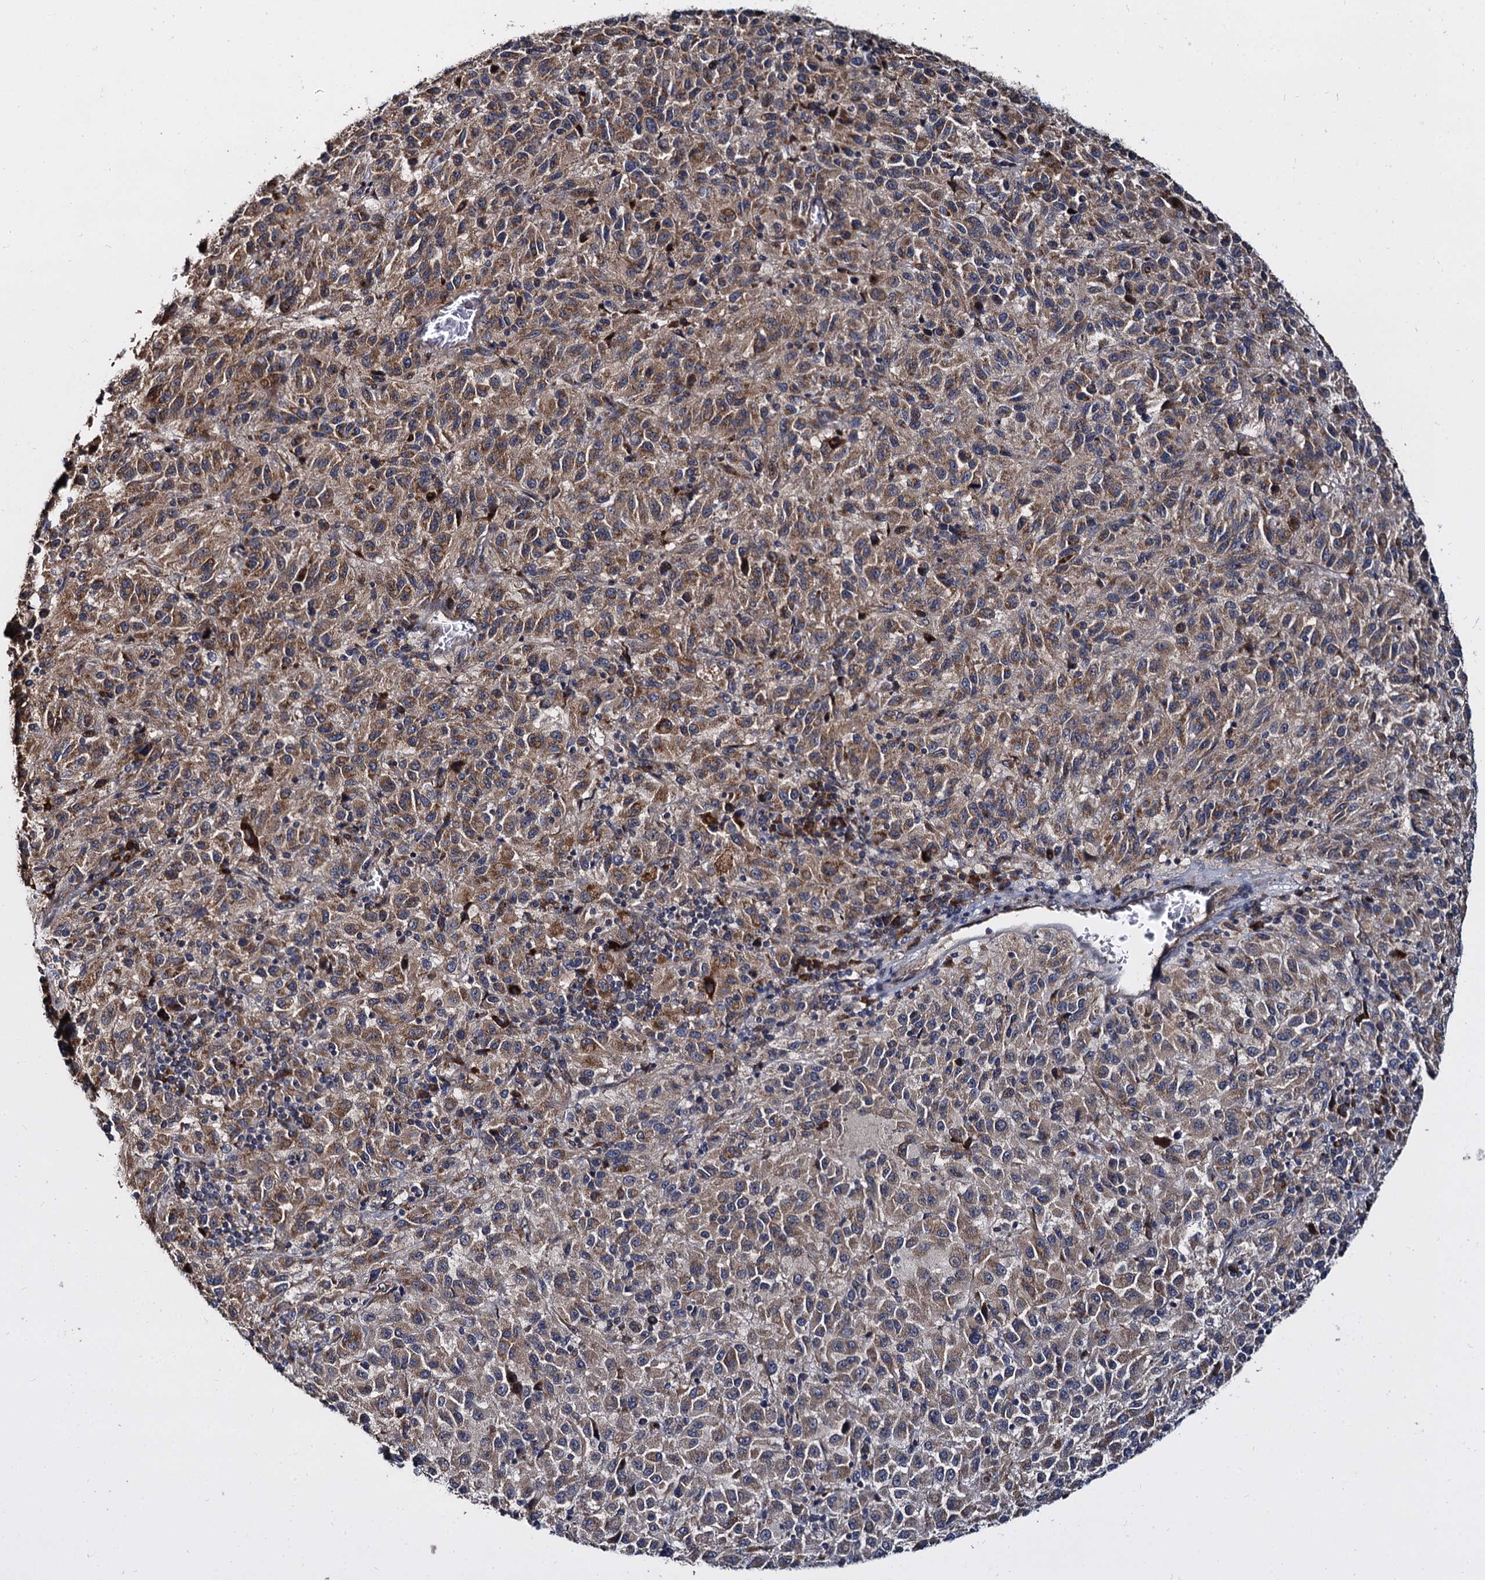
{"staining": {"intensity": "moderate", "quantity": ">75%", "location": "cytoplasmic/membranous"}, "tissue": "melanoma", "cell_type": "Tumor cells", "image_type": "cancer", "snomed": [{"axis": "morphology", "description": "Malignant melanoma, Metastatic site"}, {"axis": "topography", "description": "Lung"}], "caption": "Protein staining exhibits moderate cytoplasmic/membranous staining in approximately >75% of tumor cells in melanoma.", "gene": "WWC3", "patient": {"sex": "male", "age": 64}}